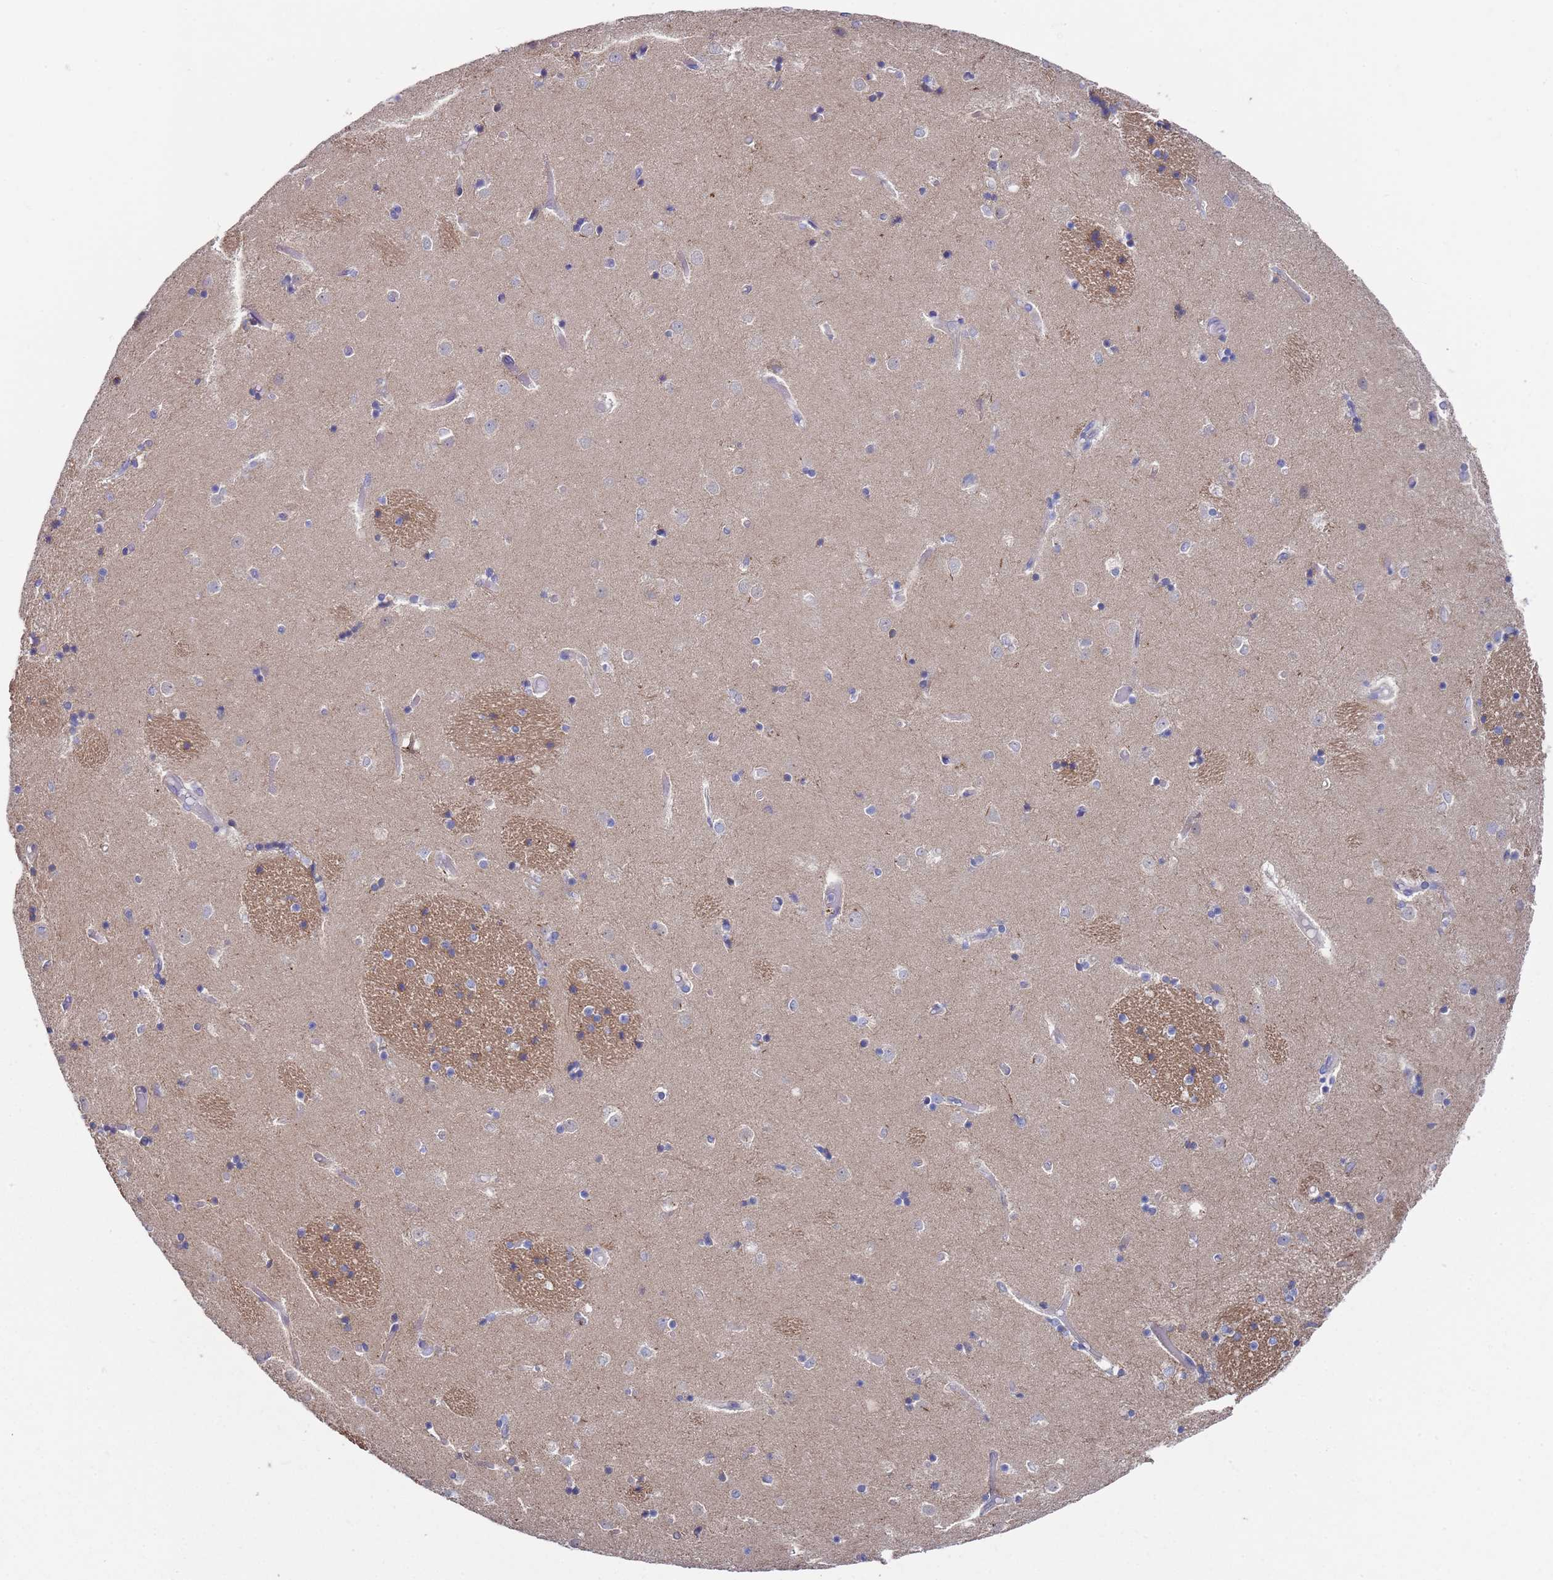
{"staining": {"intensity": "negative", "quantity": "none", "location": "none"}, "tissue": "caudate", "cell_type": "Glial cells", "image_type": "normal", "snomed": [{"axis": "morphology", "description": "Normal tissue, NOS"}, {"axis": "topography", "description": "Lateral ventricle wall"}], "caption": "Immunohistochemistry histopathology image of benign caudate: human caudate stained with DAB (3,3'-diaminobenzidine) displays no significant protein positivity in glial cells. Nuclei are stained in blue.", "gene": "SCAPER", "patient": {"sex": "female", "age": 52}}